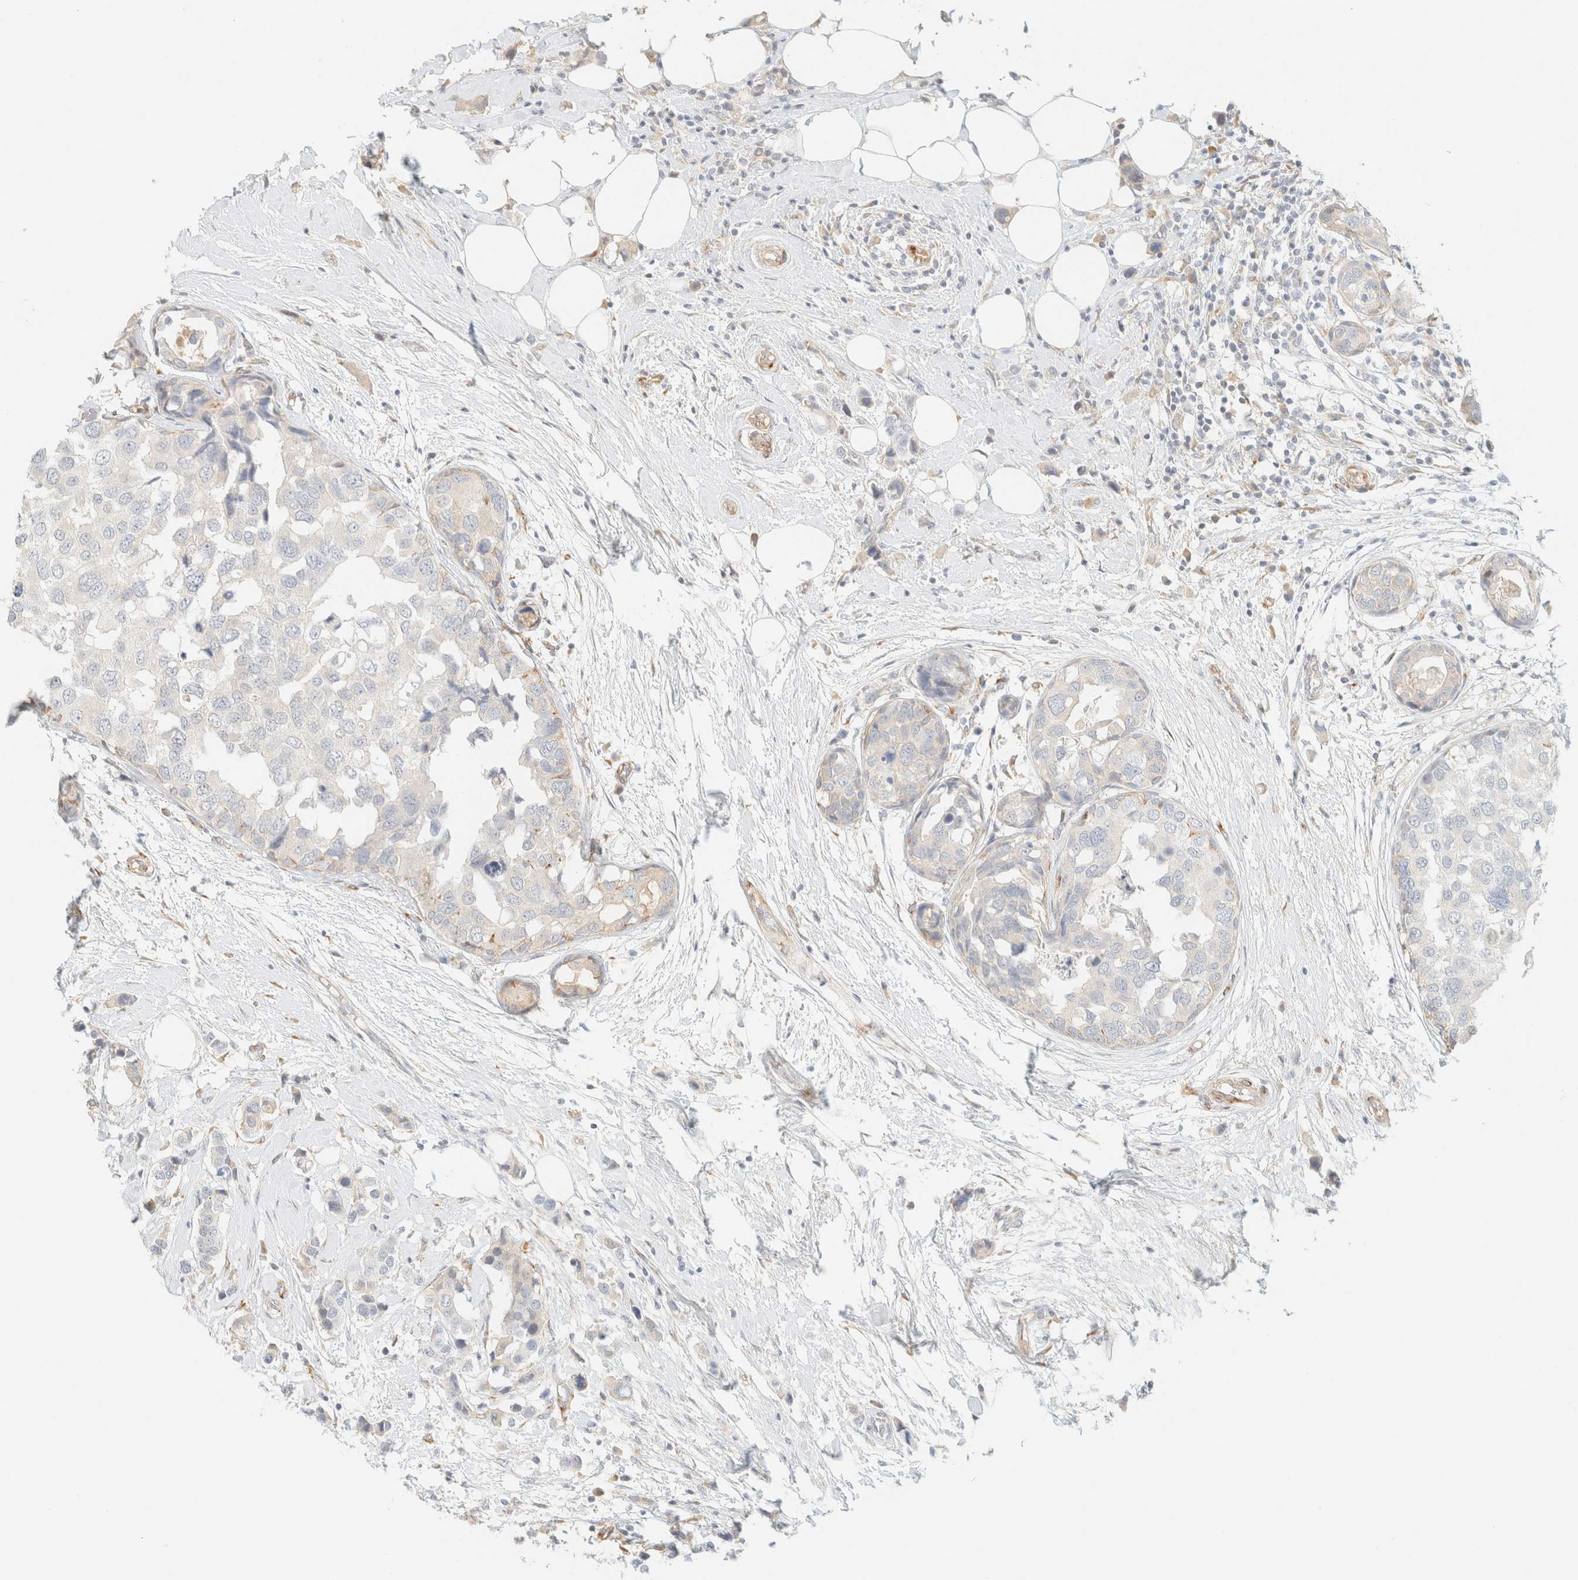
{"staining": {"intensity": "negative", "quantity": "none", "location": "none"}, "tissue": "breast cancer", "cell_type": "Tumor cells", "image_type": "cancer", "snomed": [{"axis": "morphology", "description": "Normal tissue, NOS"}, {"axis": "morphology", "description": "Duct carcinoma"}, {"axis": "topography", "description": "Breast"}], "caption": "Immunohistochemistry (IHC) micrograph of human intraductal carcinoma (breast) stained for a protein (brown), which exhibits no expression in tumor cells.", "gene": "SPARCL1", "patient": {"sex": "female", "age": 50}}